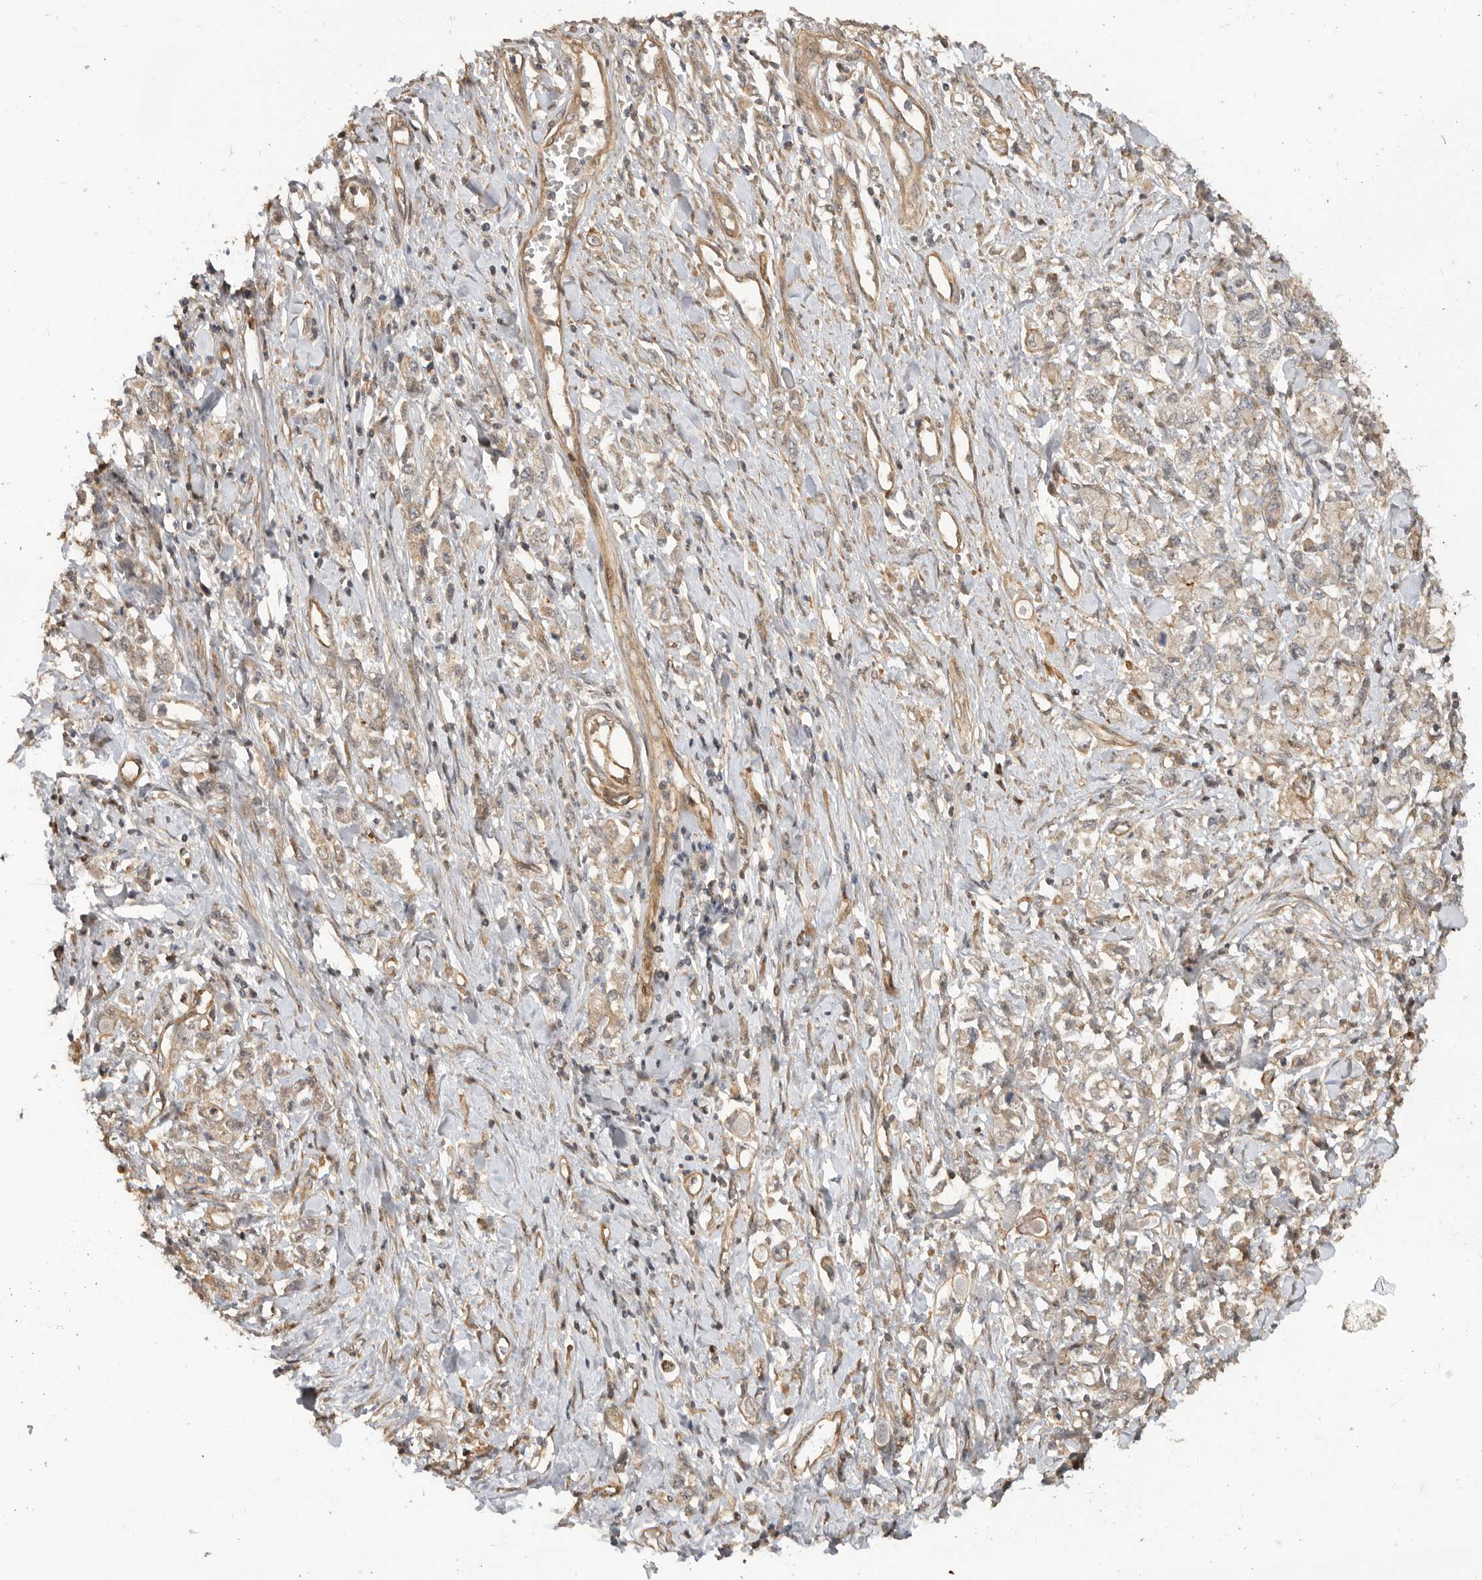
{"staining": {"intensity": "negative", "quantity": "none", "location": "none"}, "tissue": "stomach cancer", "cell_type": "Tumor cells", "image_type": "cancer", "snomed": [{"axis": "morphology", "description": "Adenocarcinoma, NOS"}, {"axis": "topography", "description": "Stomach"}], "caption": "Protein analysis of adenocarcinoma (stomach) reveals no significant expression in tumor cells.", "gene": "ADPRS", "patient": {"sex": "female", "age": 76}}